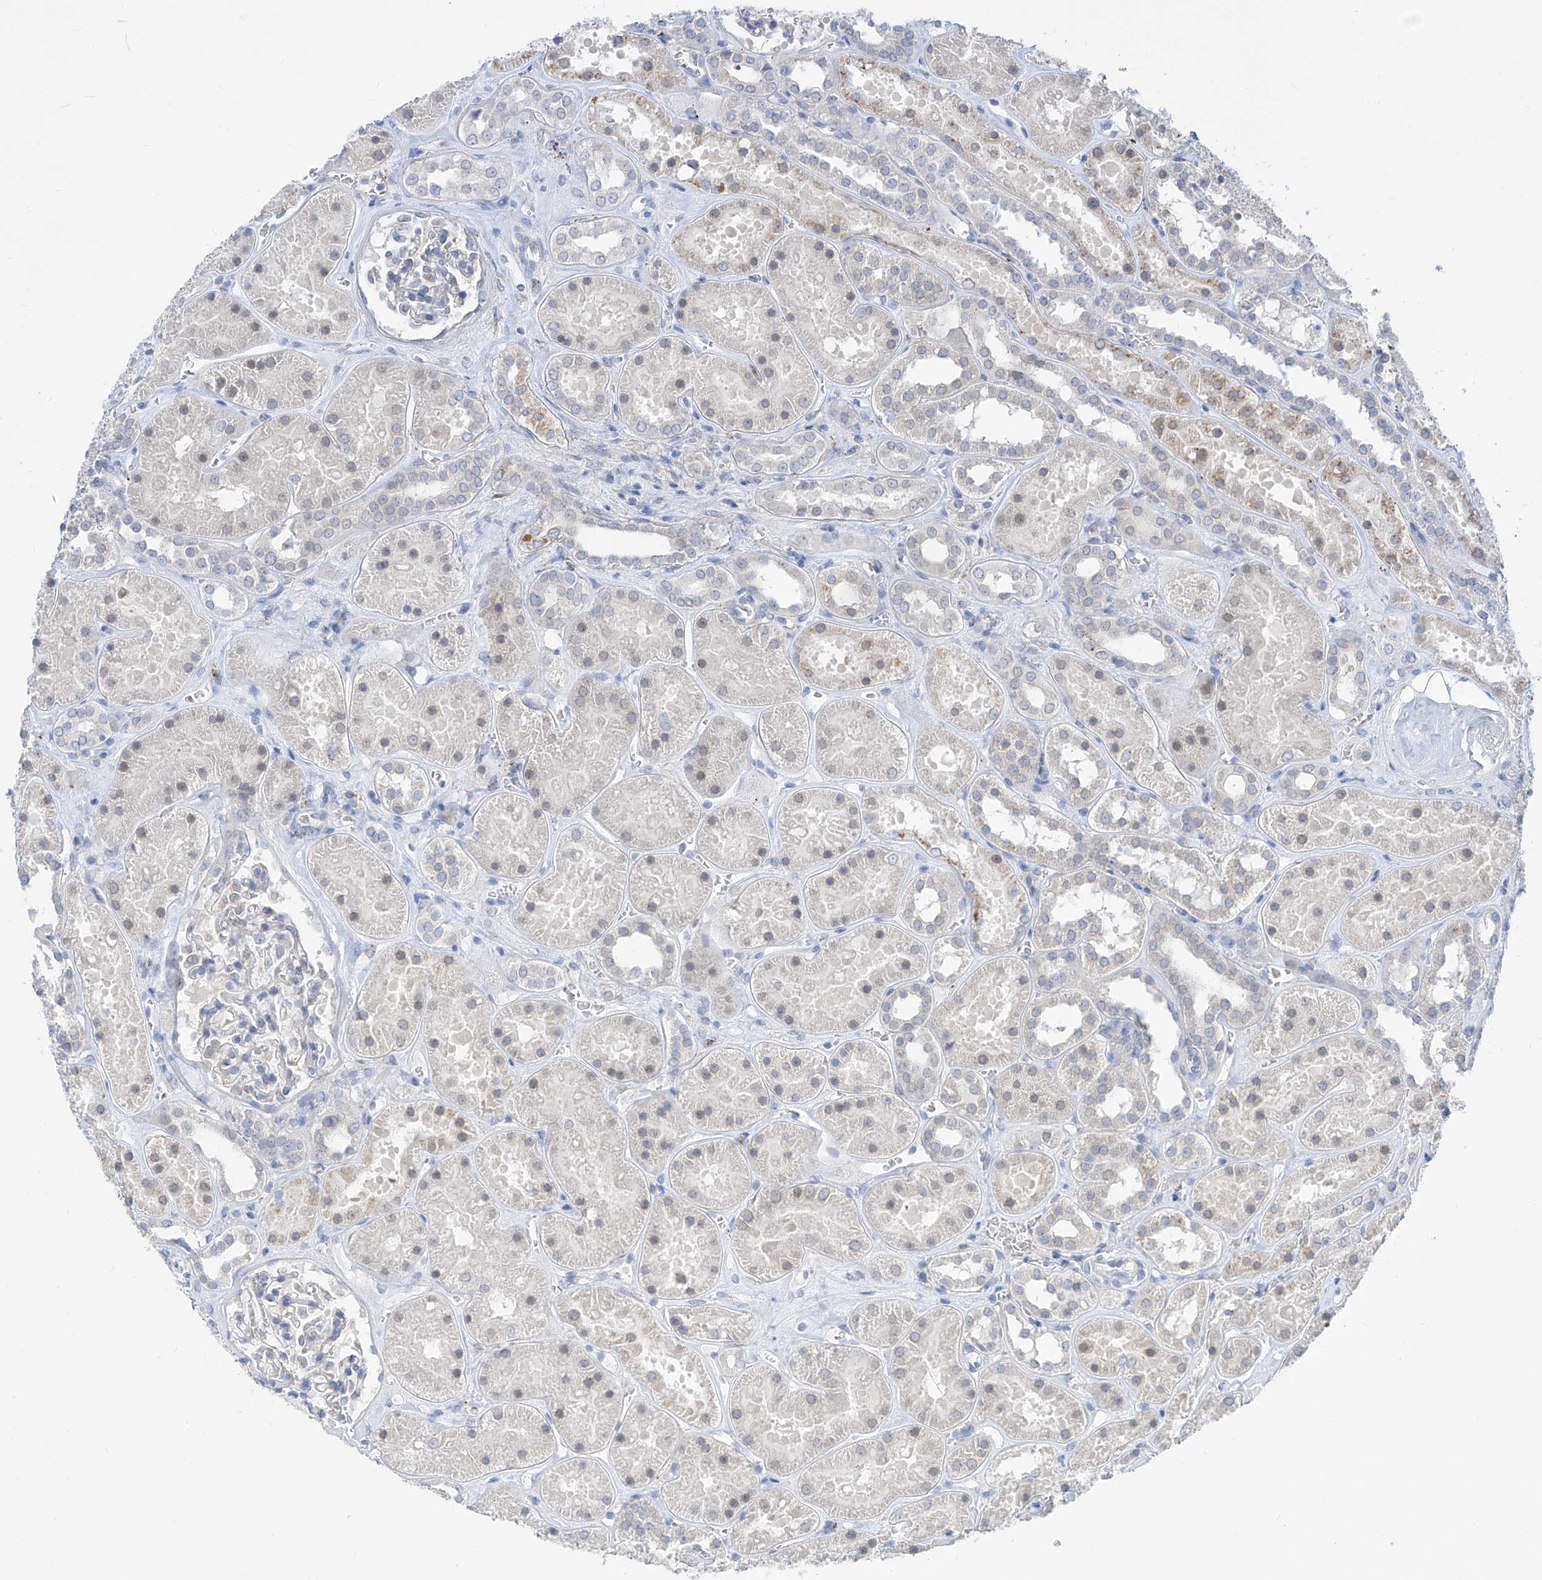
{"staining": {"intensity": "negative", "quantity": "none", "location": "none"}, "tissue": "kidney", "cell_type": "Cells in glomeruli", "image_type": "normal", "snomed": [{"axis": "morphology", "description": "Normal tissue, NOS"}, {"axis": "topography", "description": "Kidney"}], "caption": "Protein analysis of unremarkable kidney displays no significant positivity in cells in glomeruli. (Stains: DAB IHC with hematoxylin counter stain, Microscopy: brightfield microscopy at high magnification).", "gene": "KRTAP25", "patient": {"sex": "female", "age": 41}}